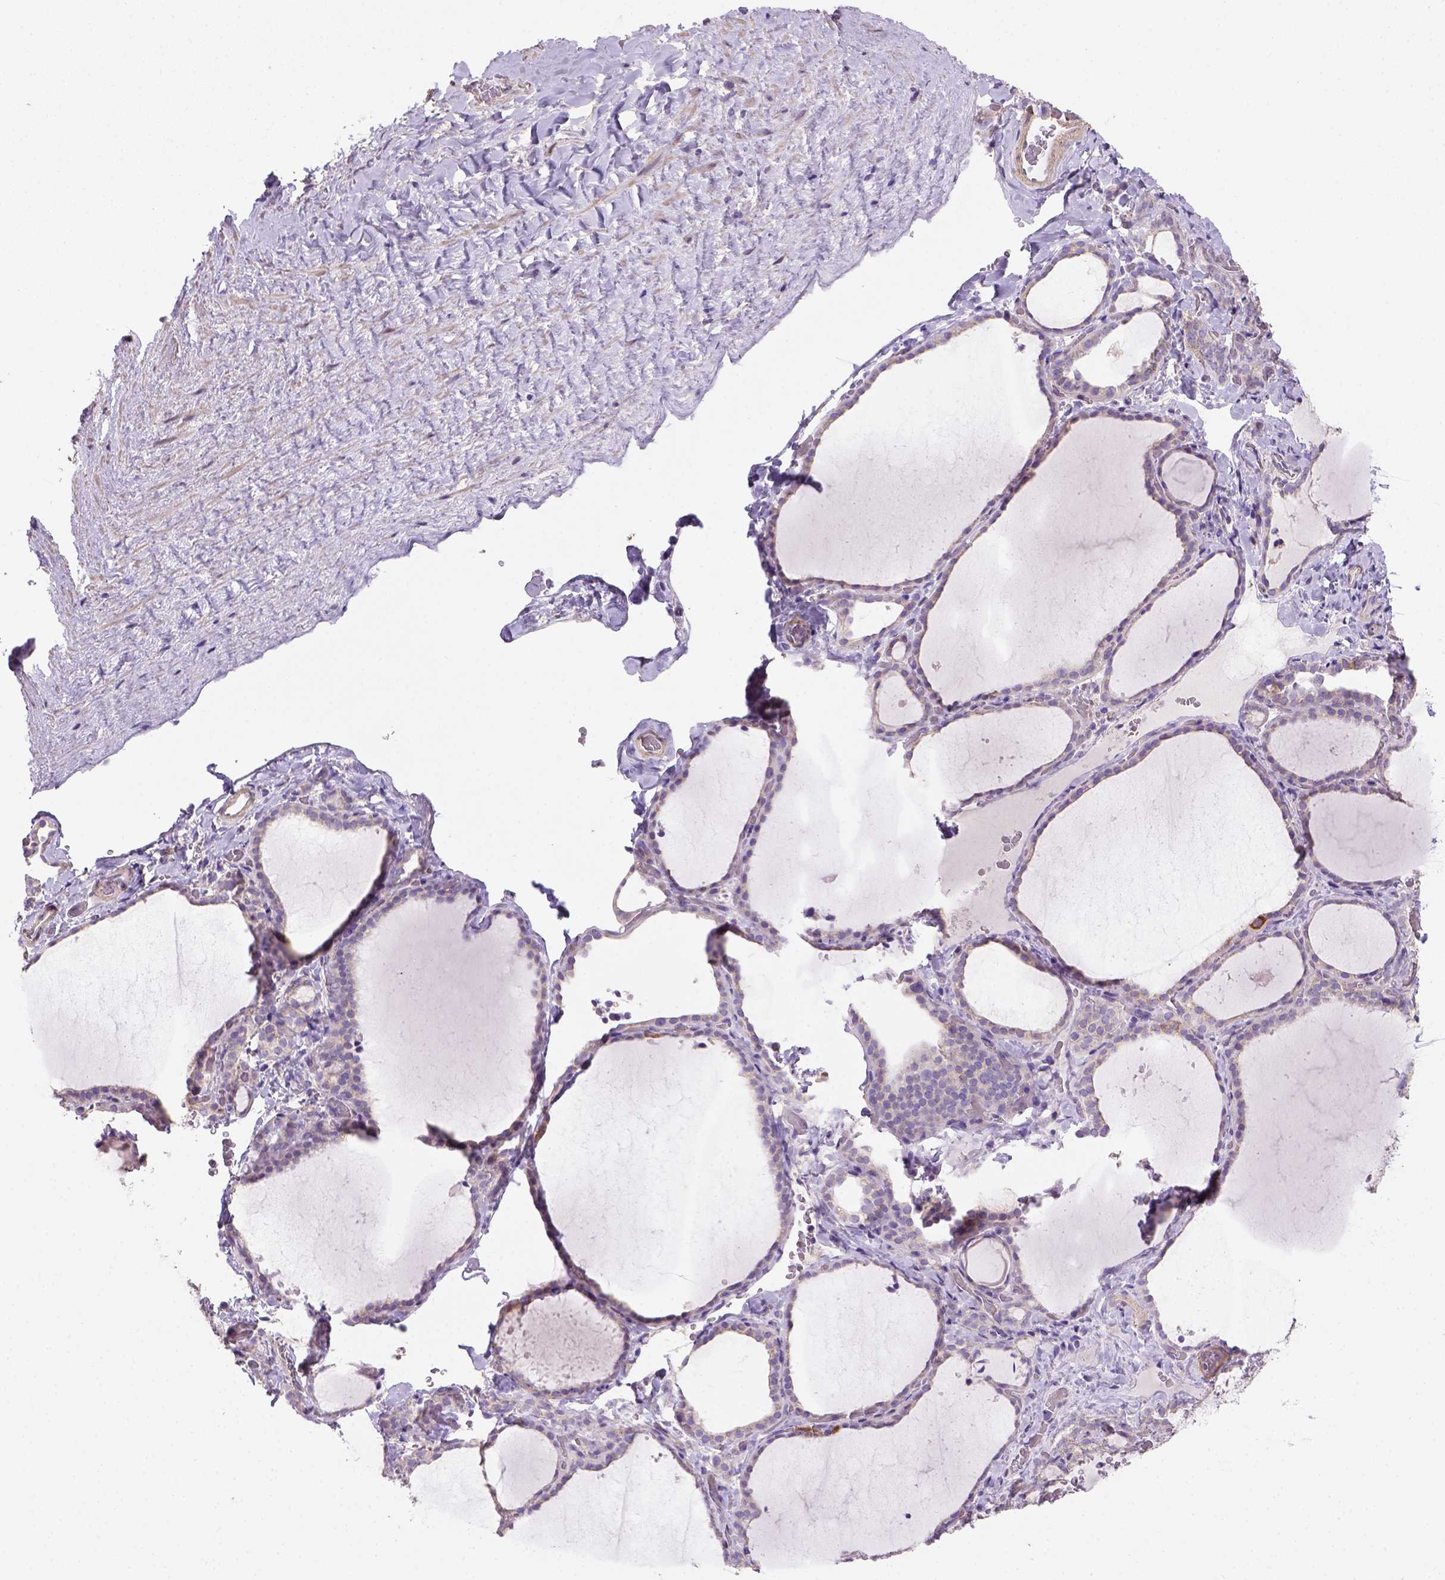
{"staining": {"intensity": "negative", "quantity": "none", "location": "none"}, "tissue": "thyroid gland", "cell_type": "Glandular cells", "image_type": "normal", "snomed": [{"axis": "morphology", "description": "Normal tissue, NOS"}, {"axis": "topography", "description": "Thyroid gland"}], "caption": "DAB (3,3'-diaminobenzidine) immunohistochemical staining of benign human thyroid gland displays no significant positivity in glandular cells.", "gene": "HTRA1", "patient": {"sex": "female", "age": 22}}